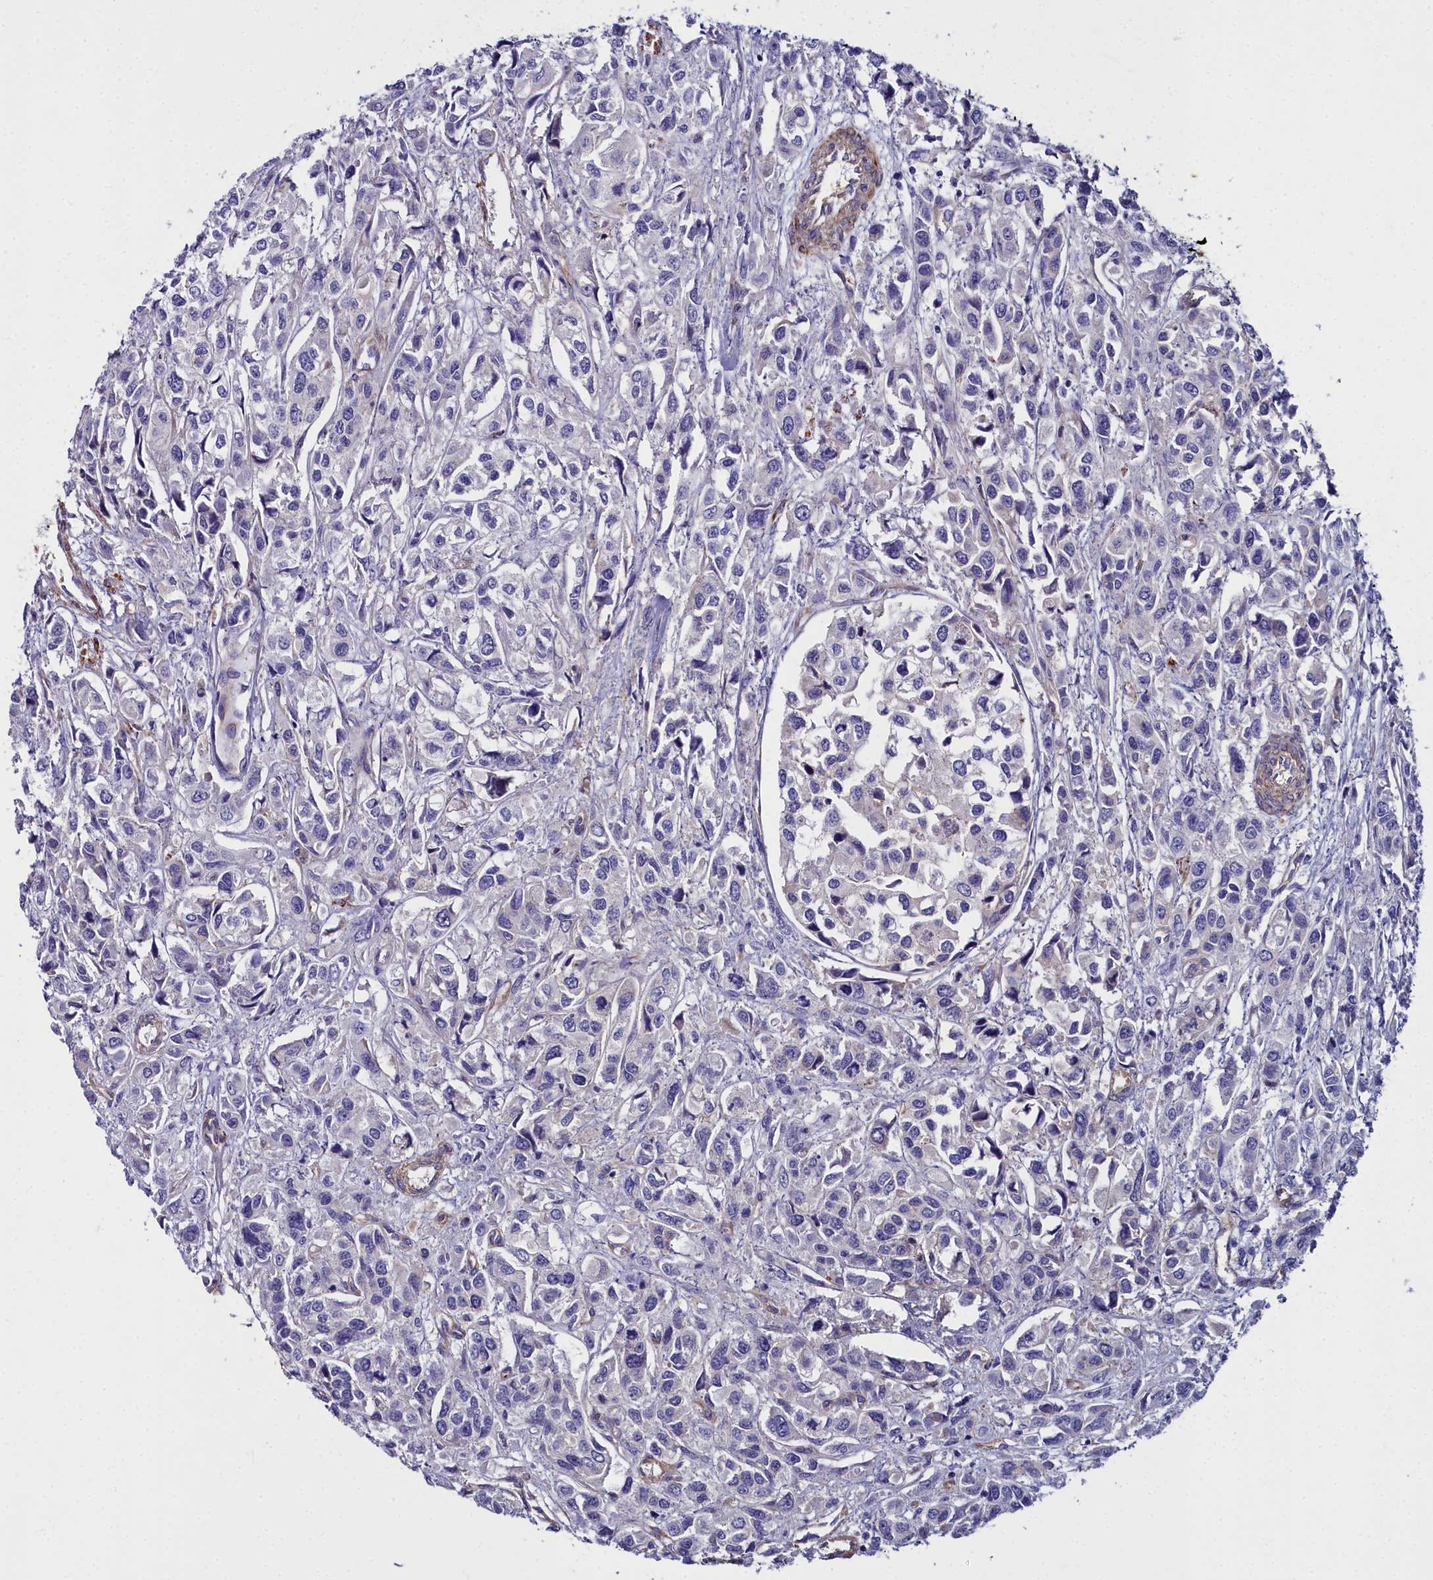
{"staining": {"intensity": "negative", "quantity": "none", "location": "none"}, "tissue": "urothelial cancer", "cell_type": "Tumor cells", "image_type": "cancer", "snomed": [{"axis": "morphology", "description": "Urothelial carcinoma, High grade"}, {"axis": "topography", "description": "Urinary bladder"}], "caption": "Tumor cells show no significant protein positivity in urothelial carcinoma (high-grade). (DAB (3,3'-diaminobenzidine) immunohistochemistry visualized using brightfield microscopy, high magnification).", "gene": "FADS3", "patient": {"sex": "male", "age": 67}}